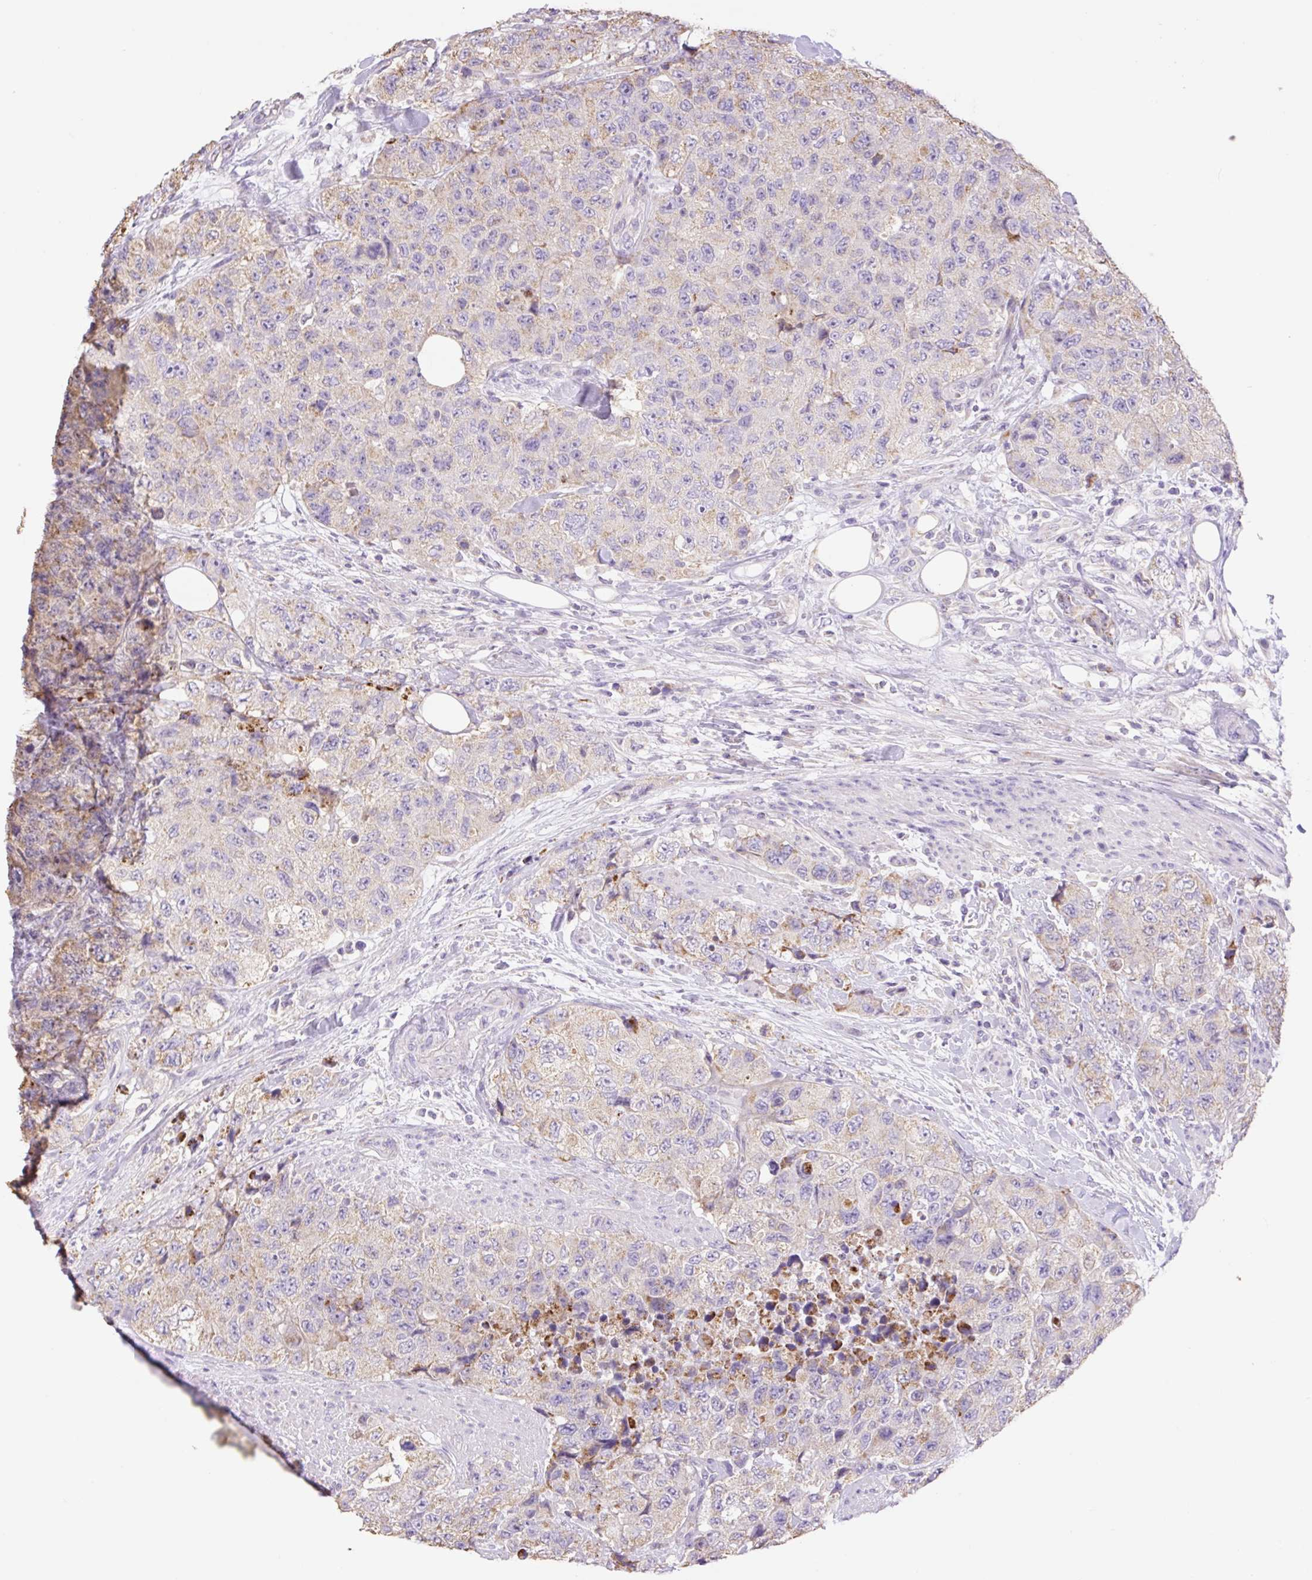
{"staining": {"intensity": "weak", "quantity": "<25%", "location": "cytoplasmic/membranous"}, "tissue": "urothelial cancer", "cell_type": "Tumor cells", "image_type": "cancer", "snomed": [{"axis": "morphology", "description": "Urothelial carcinoma, High grade"}, {"axis": "topography", "description": "Urinary bladder"}], "caption": "There is no significant expression in tumor cells of high-grade urothelial carcinoma.", "gene": "COPZ2", "patient": {"sex": "female", "age": 78}}